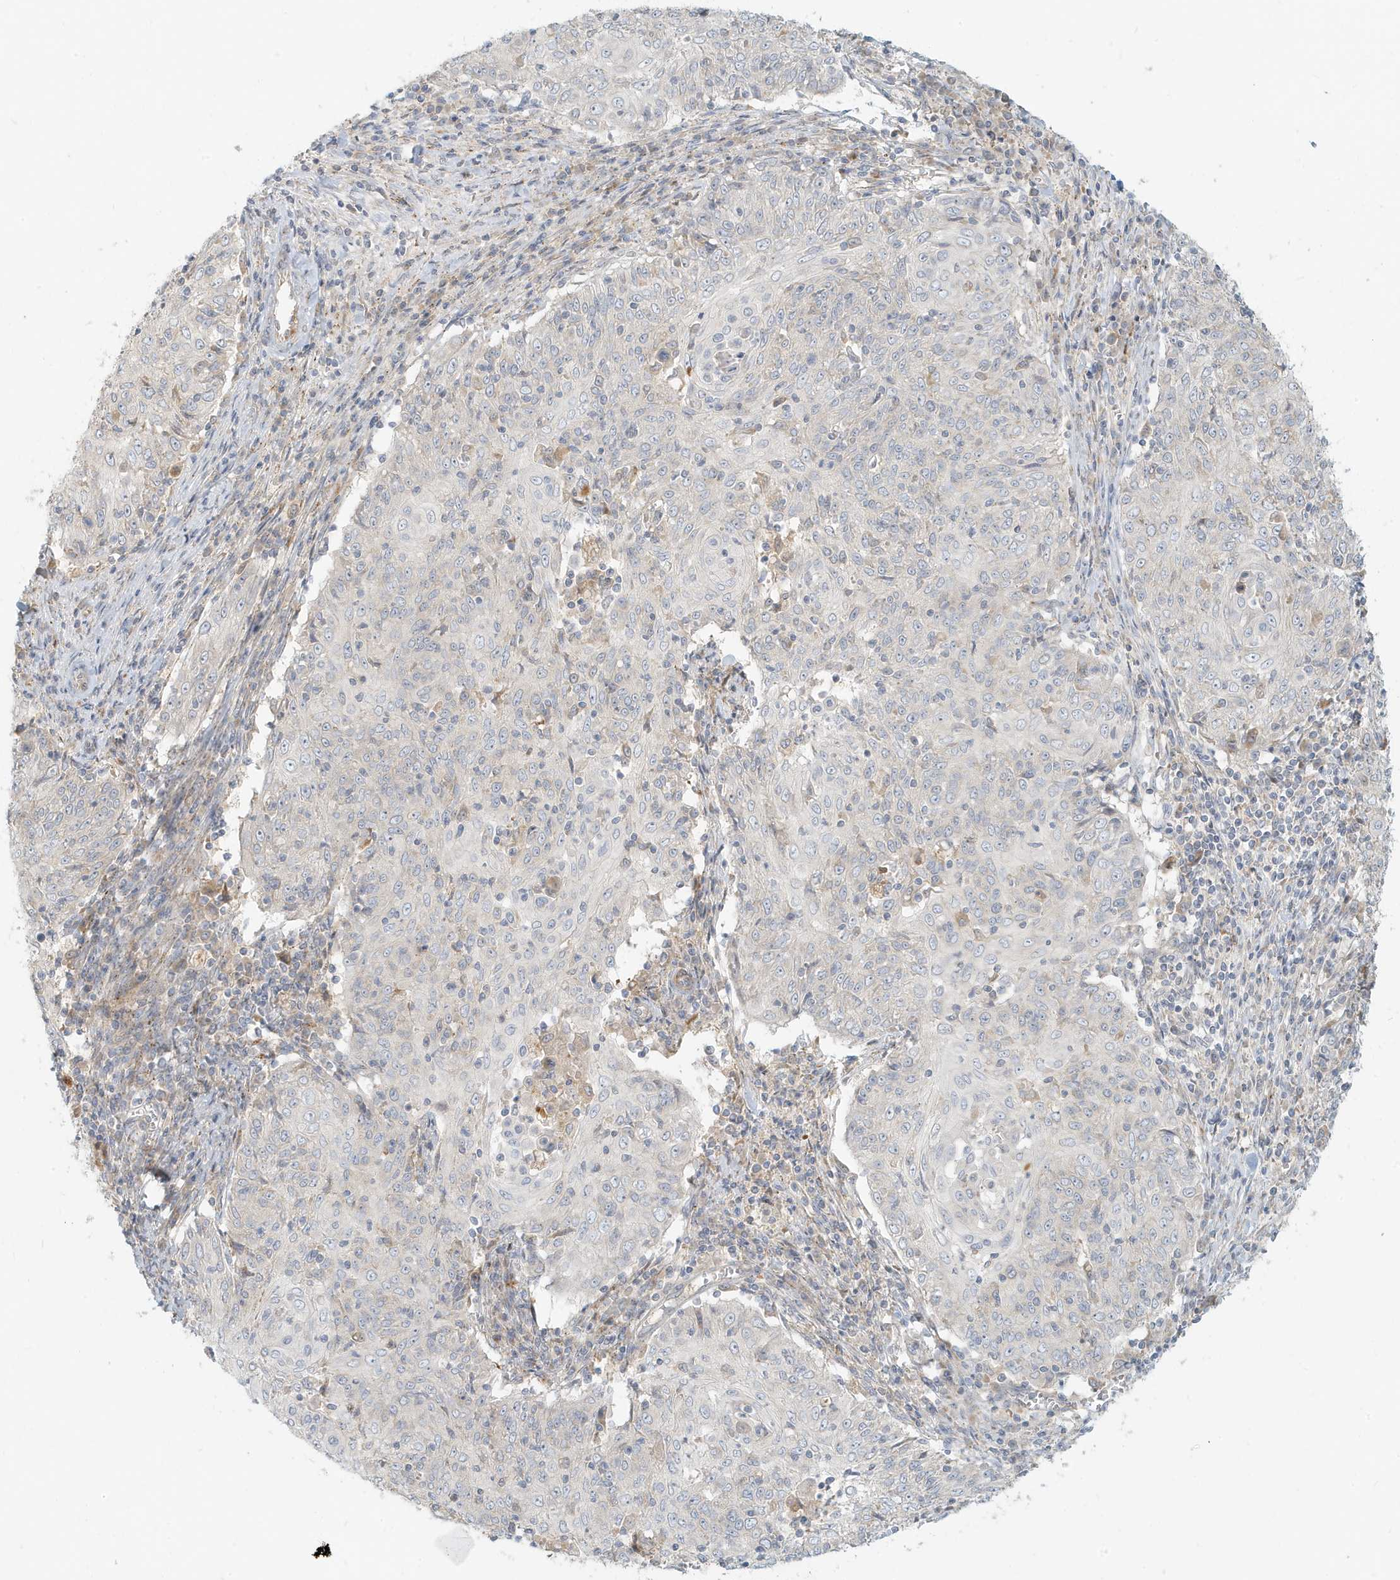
{"staining": {"intensity": "negative", "quantity": "none", "location": "none"}, "tissue": "cervical cancer", "cell_type": "Tumor cells", "image_type": "cancer", "snomed": [{"axis": "morphology", "description": "Squamous cell carcinoma, NOS"}, {"axis": "topography", "description": "Cervix"}], "caption": "IHC of human cervical cancer displays no positivity in tumor cells. Nuclei are stained in blue.", "gene": "MCOLN1", "patient": {"sex": "female", "age": 48}}